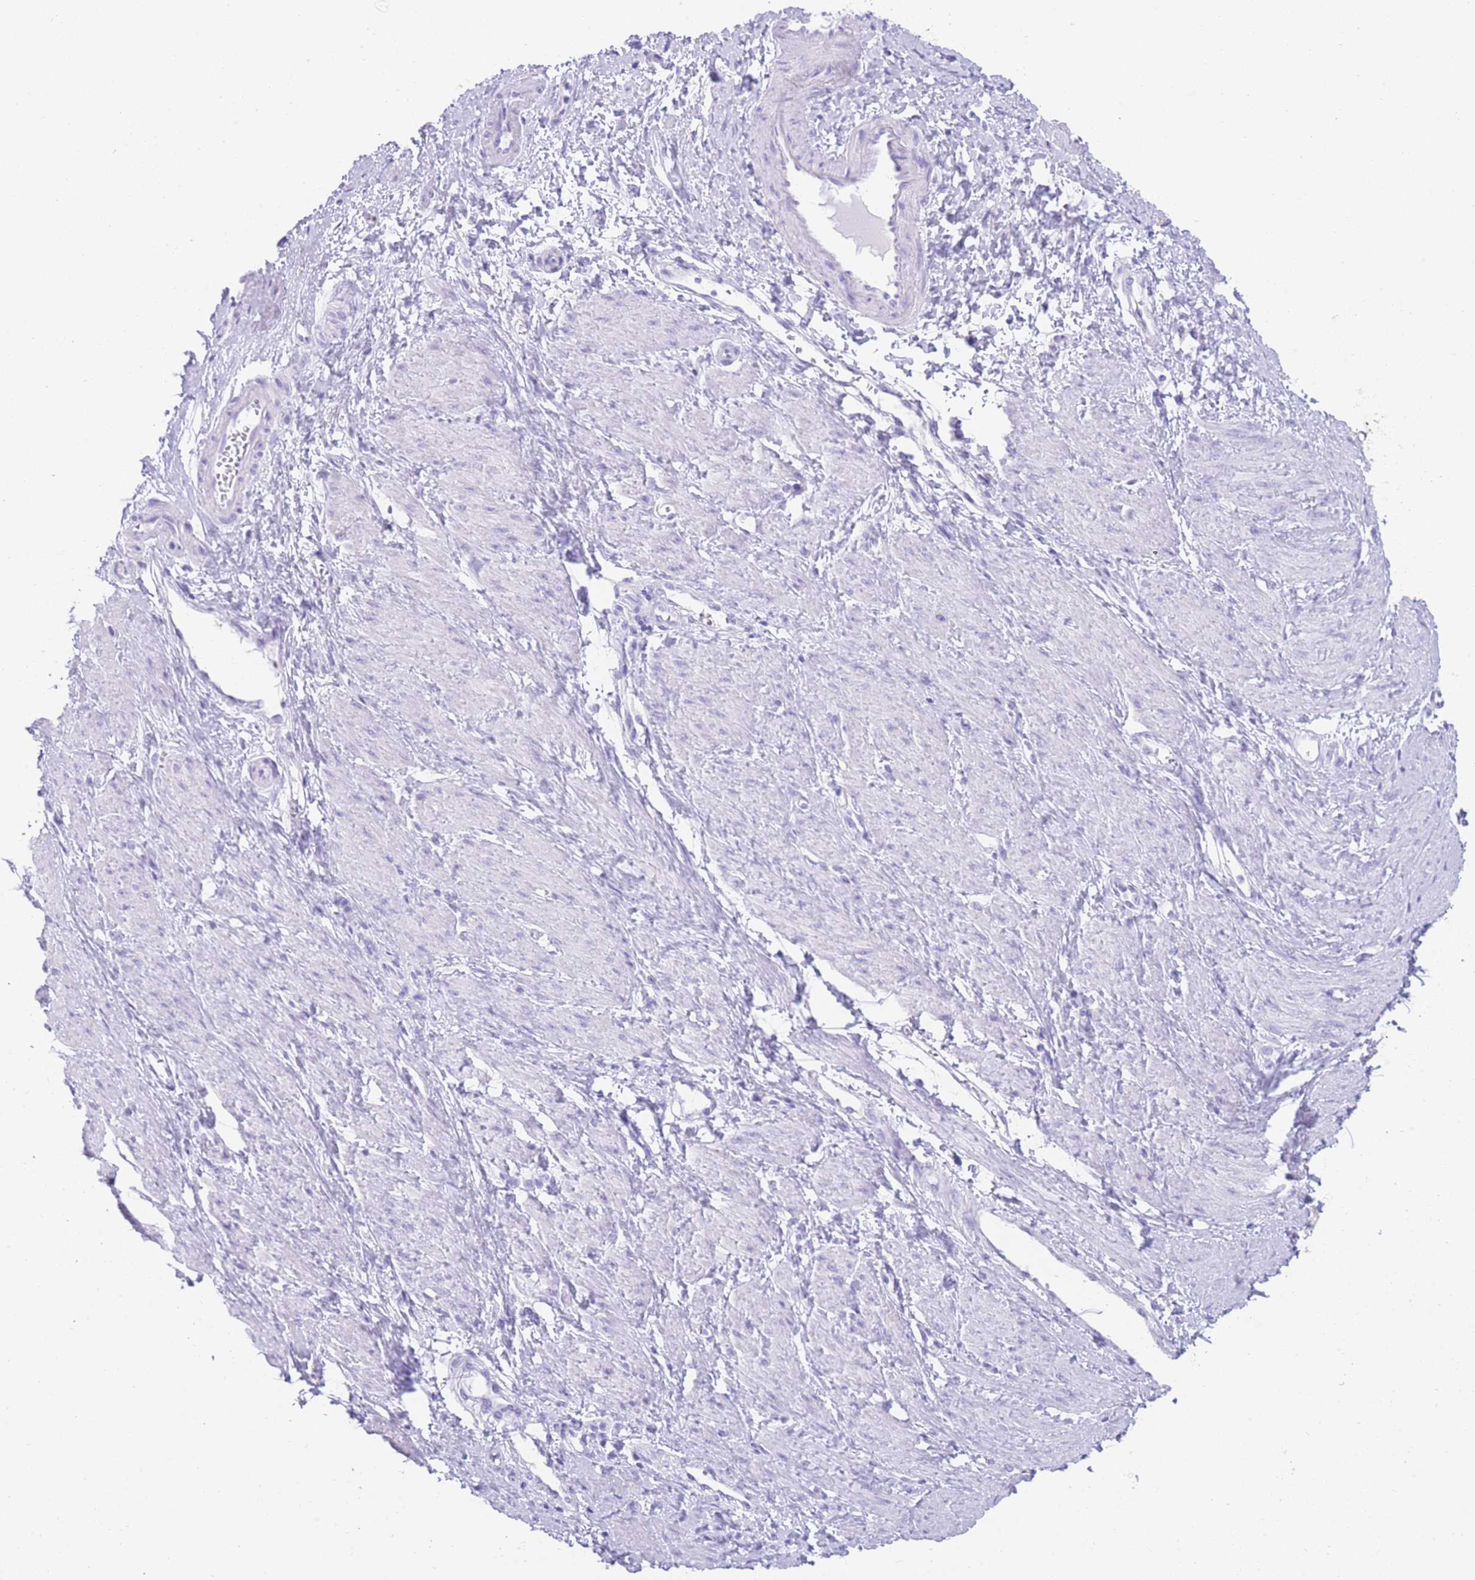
{"staining": {"intensity": "negative", "quantity": "none", "location": "none"}, "tissue": "smooth muscle", "cell_type": "Smooth muscle cells", "image_type": "normal", "snomed": [{"axis": "morphology", "description": "Normal tissue, NOS"}, {"axis": "topography", "description": "Smooth muscle"}, {"axis": "topography", "description": "Uterus"}], "caption": "IHC micrograph of benign smooth muscle stained for a protein (brown), which demonstrates no expression in smooth muscle cells.", "gene": "ELOA2", "patient": {"sex": "female", "age": 39}}